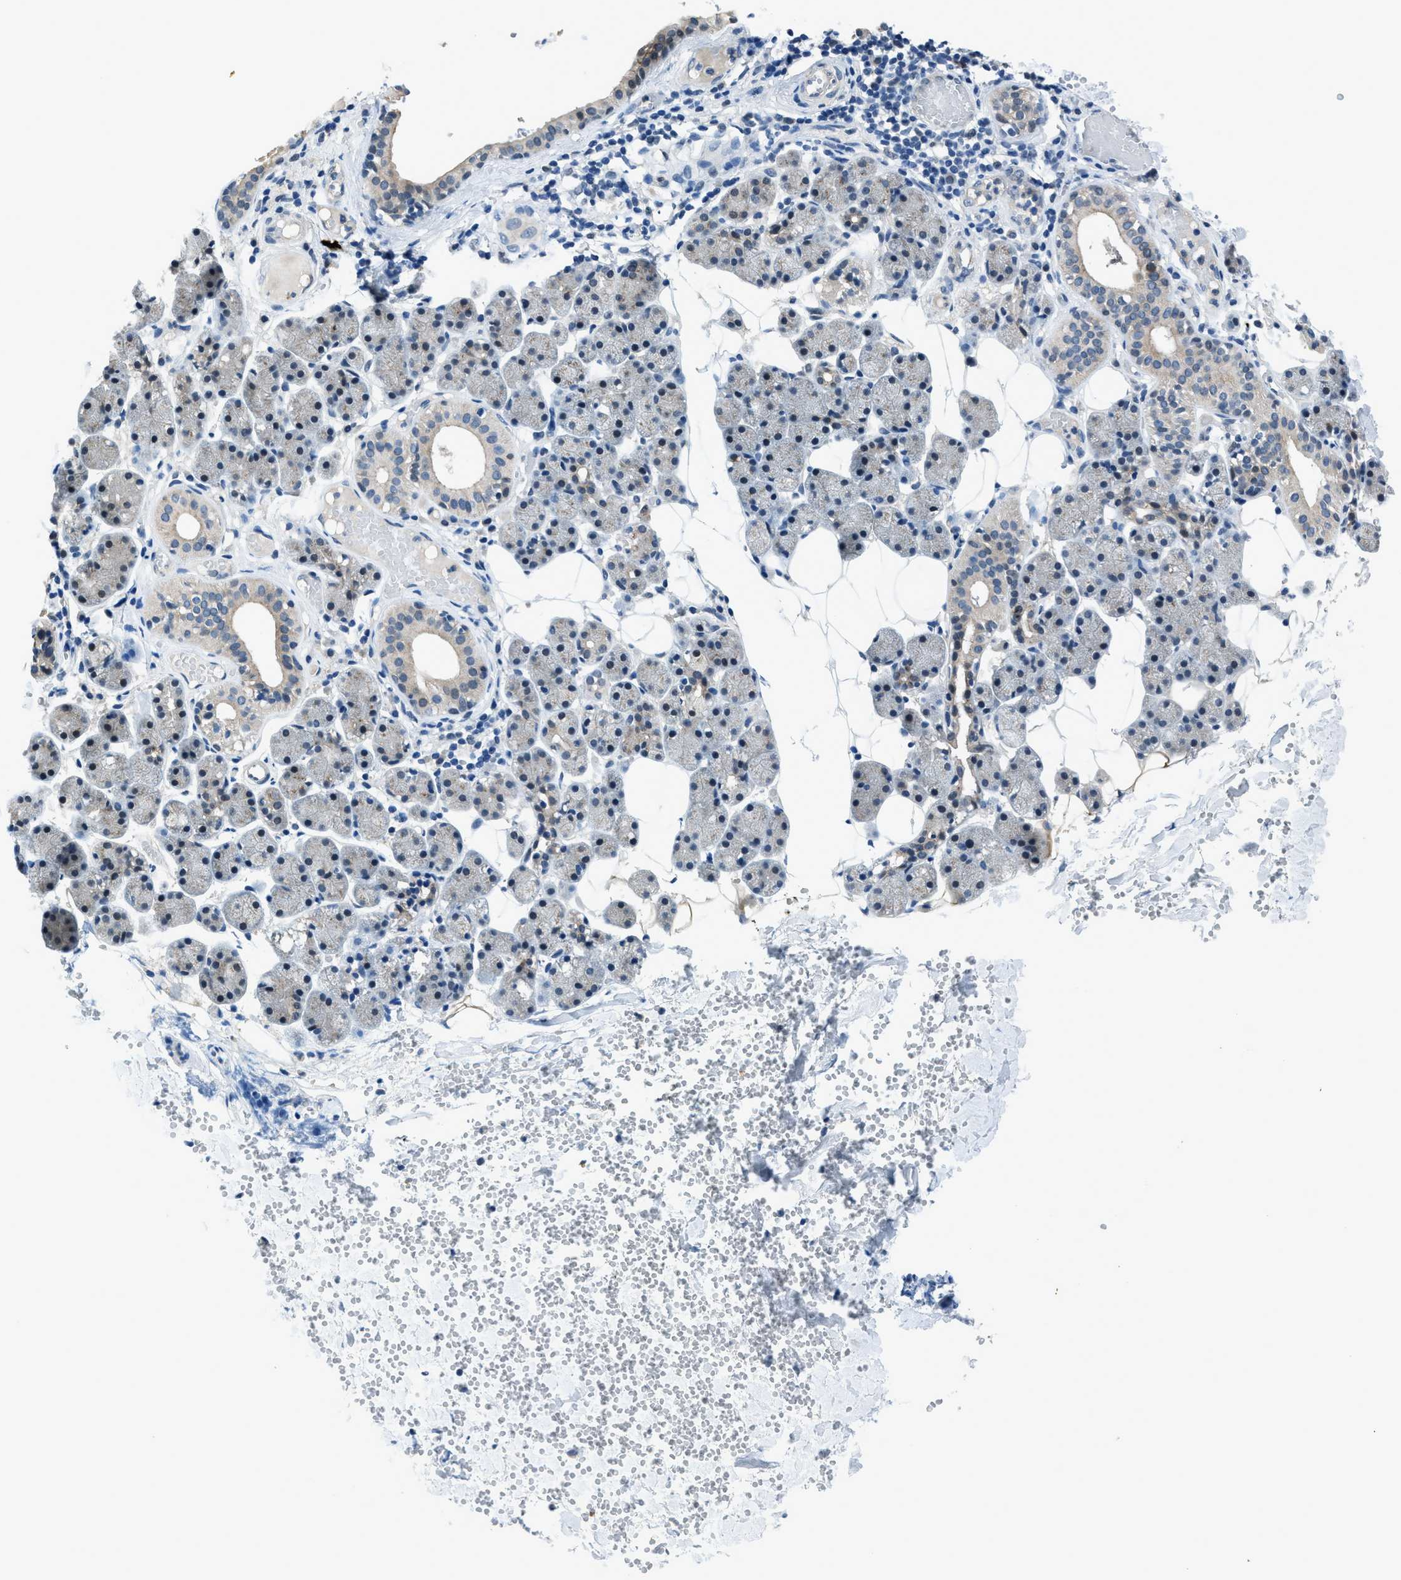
{"staining": {"intensity": "weak", "quantity": "<25%", "location": "cytoplasmic/membranous,nuclear"}, "tissue": "salivary gland", "cell_type": "Glandular cells", "image_type": "normal", "snomed": [{"axis": "morphology", "description": "Normal tissue, NOS"}, {"axis": "topography", "description": "Salivary gland"}], "caption": "High magnification brightfield microscopy of unremarkable salivary gland stained with DAB (brown) and counterstained with hematoxylin (blue): glandular cells show no significant expression. (Brightfield microscopy of DAB (3,3'-diaminobenzidine) immunohistochemistry (IHC) at high magnification).", "gene": "DUSP19", "patient": {"sex": "female", "age": 33}}